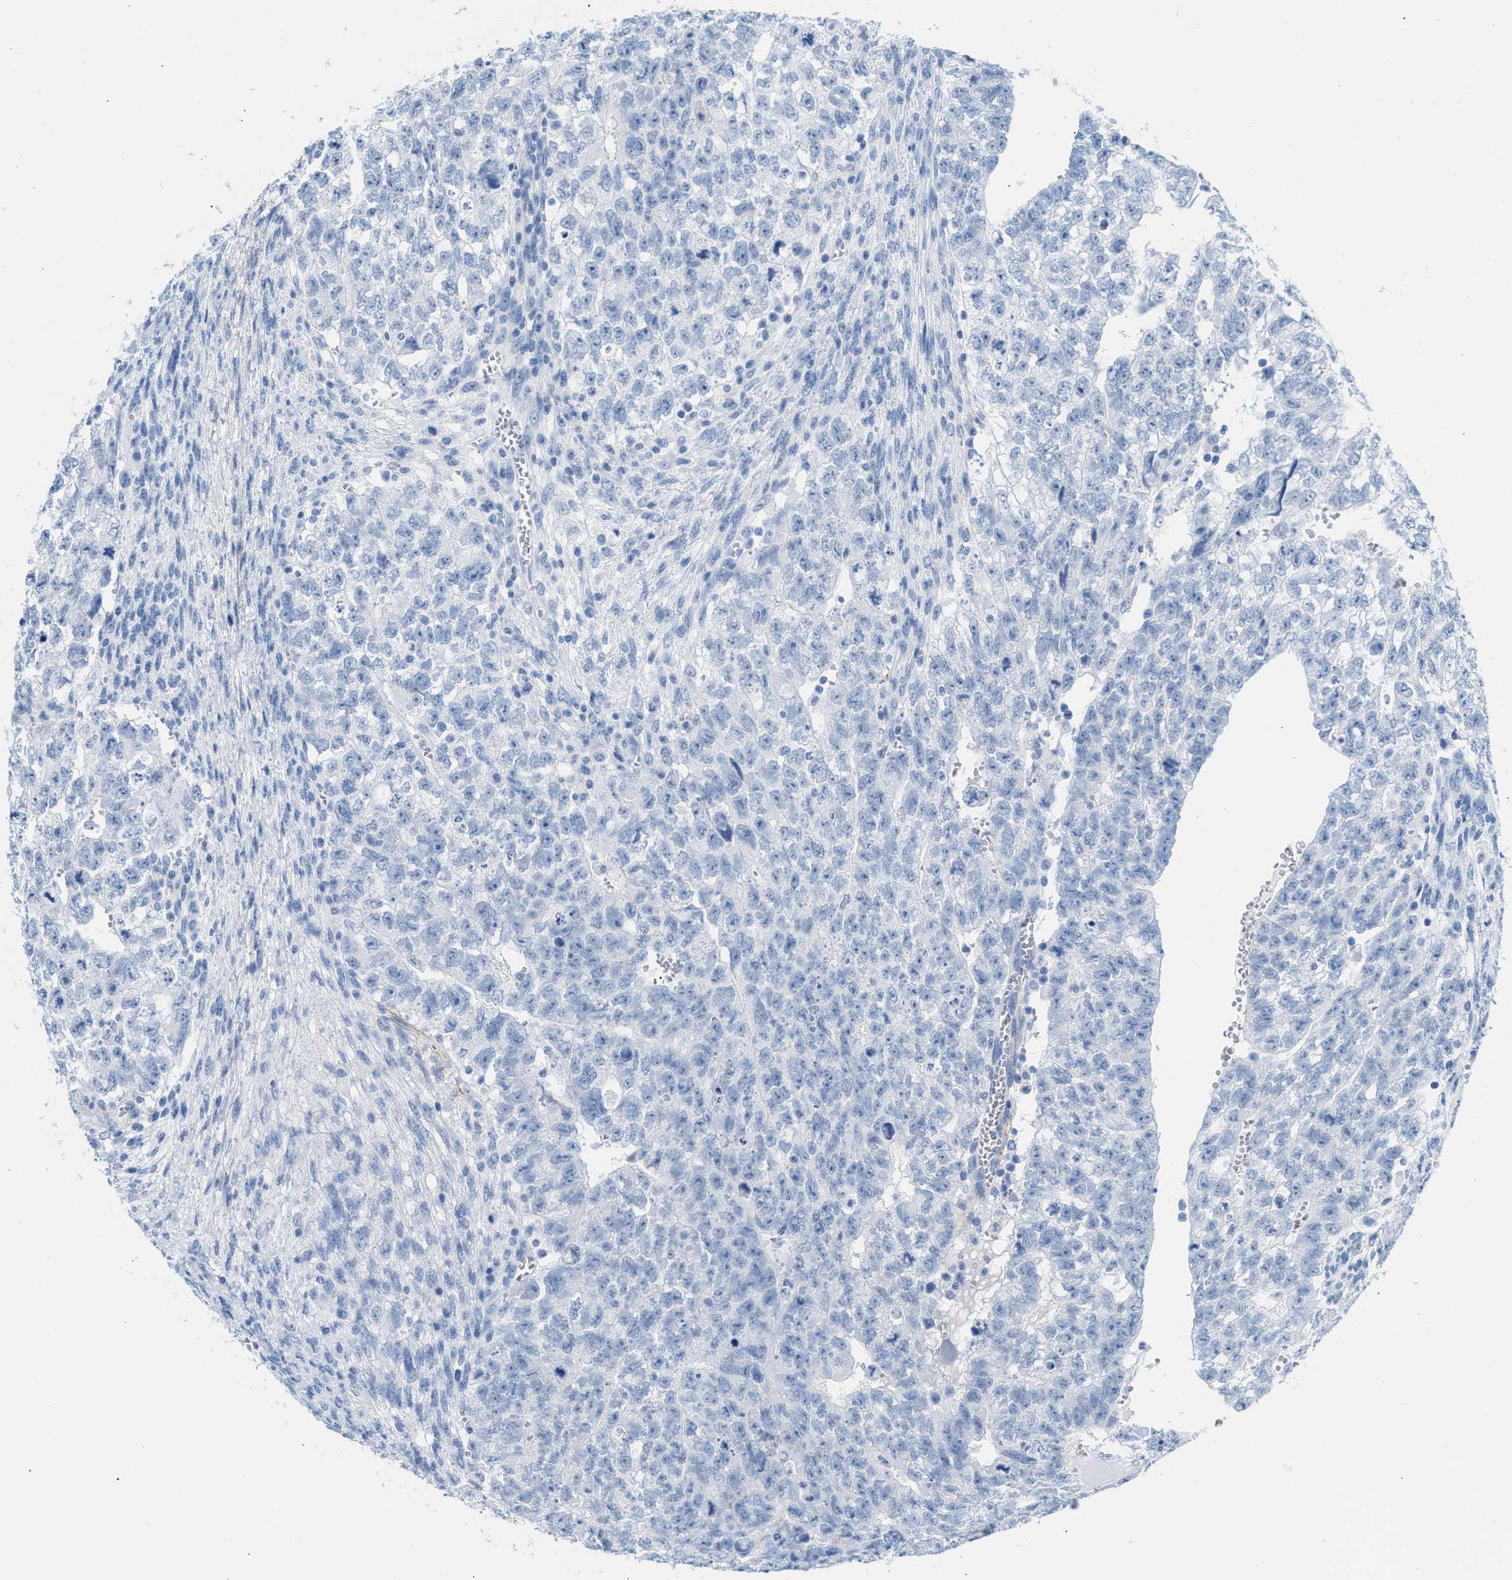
{"staining": {"intensity": "negative", "quantity": "none", "location": "none"}, "tissue": "testis cancer", "cell_type": "Tumor cells", "image_type": "cancer", "snomed": [{"axis": "morphology", "description": "Seminoma, NOS"}, {"axis": "morphology", "description": "Carcinoma, Embryonal, NOS"}, {"axis": "topography", "description": "Testis"}], "caption": "Tumor cells show no significant expression in embryonal carcinoma (testis).", "gene": "TNR", "patient": {"sex": "male", "age": 38}}